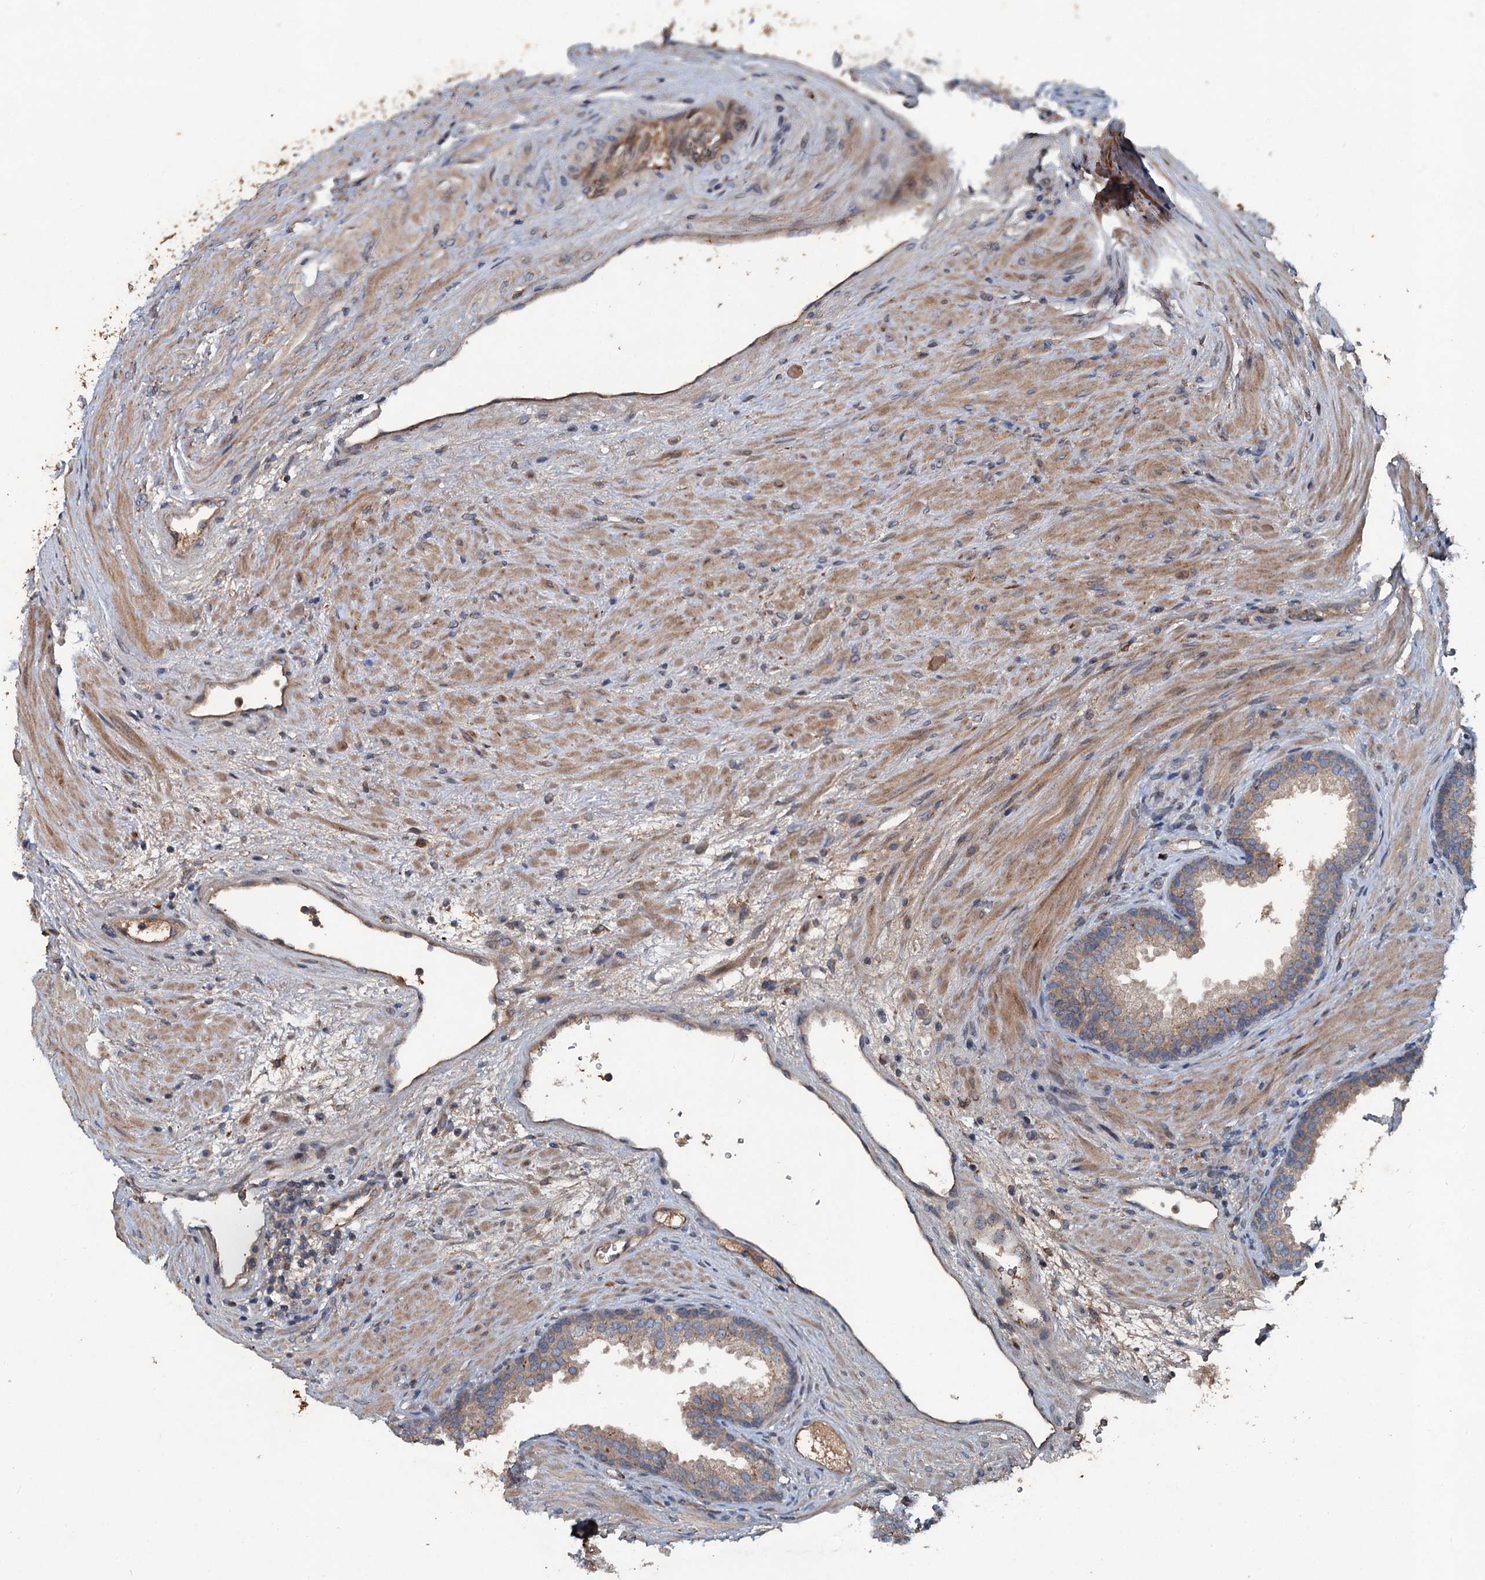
{"staining": {"intensity": "weak", "quantity": ">75%", "location": "cytoplasmic/membranous"}, "tissue": "prostate", "cell_type": "Glandular cells", "image_type": "normal", "snomed": [{"axis": "morphology", "description": "Normal tissue, NOS"}, {"axis": "topography", "description": "Prostate"}], "caption": "This histopathology image shows unremarkable prostate stained with IHC to label a protein in brown. The cytoplasmic/membranous of glandular cells show weak positivity for the protein. Nuclei are counter-stained blue.", "gene": "TAPBPL", "patient": {"sex": "male", "age": 76}}